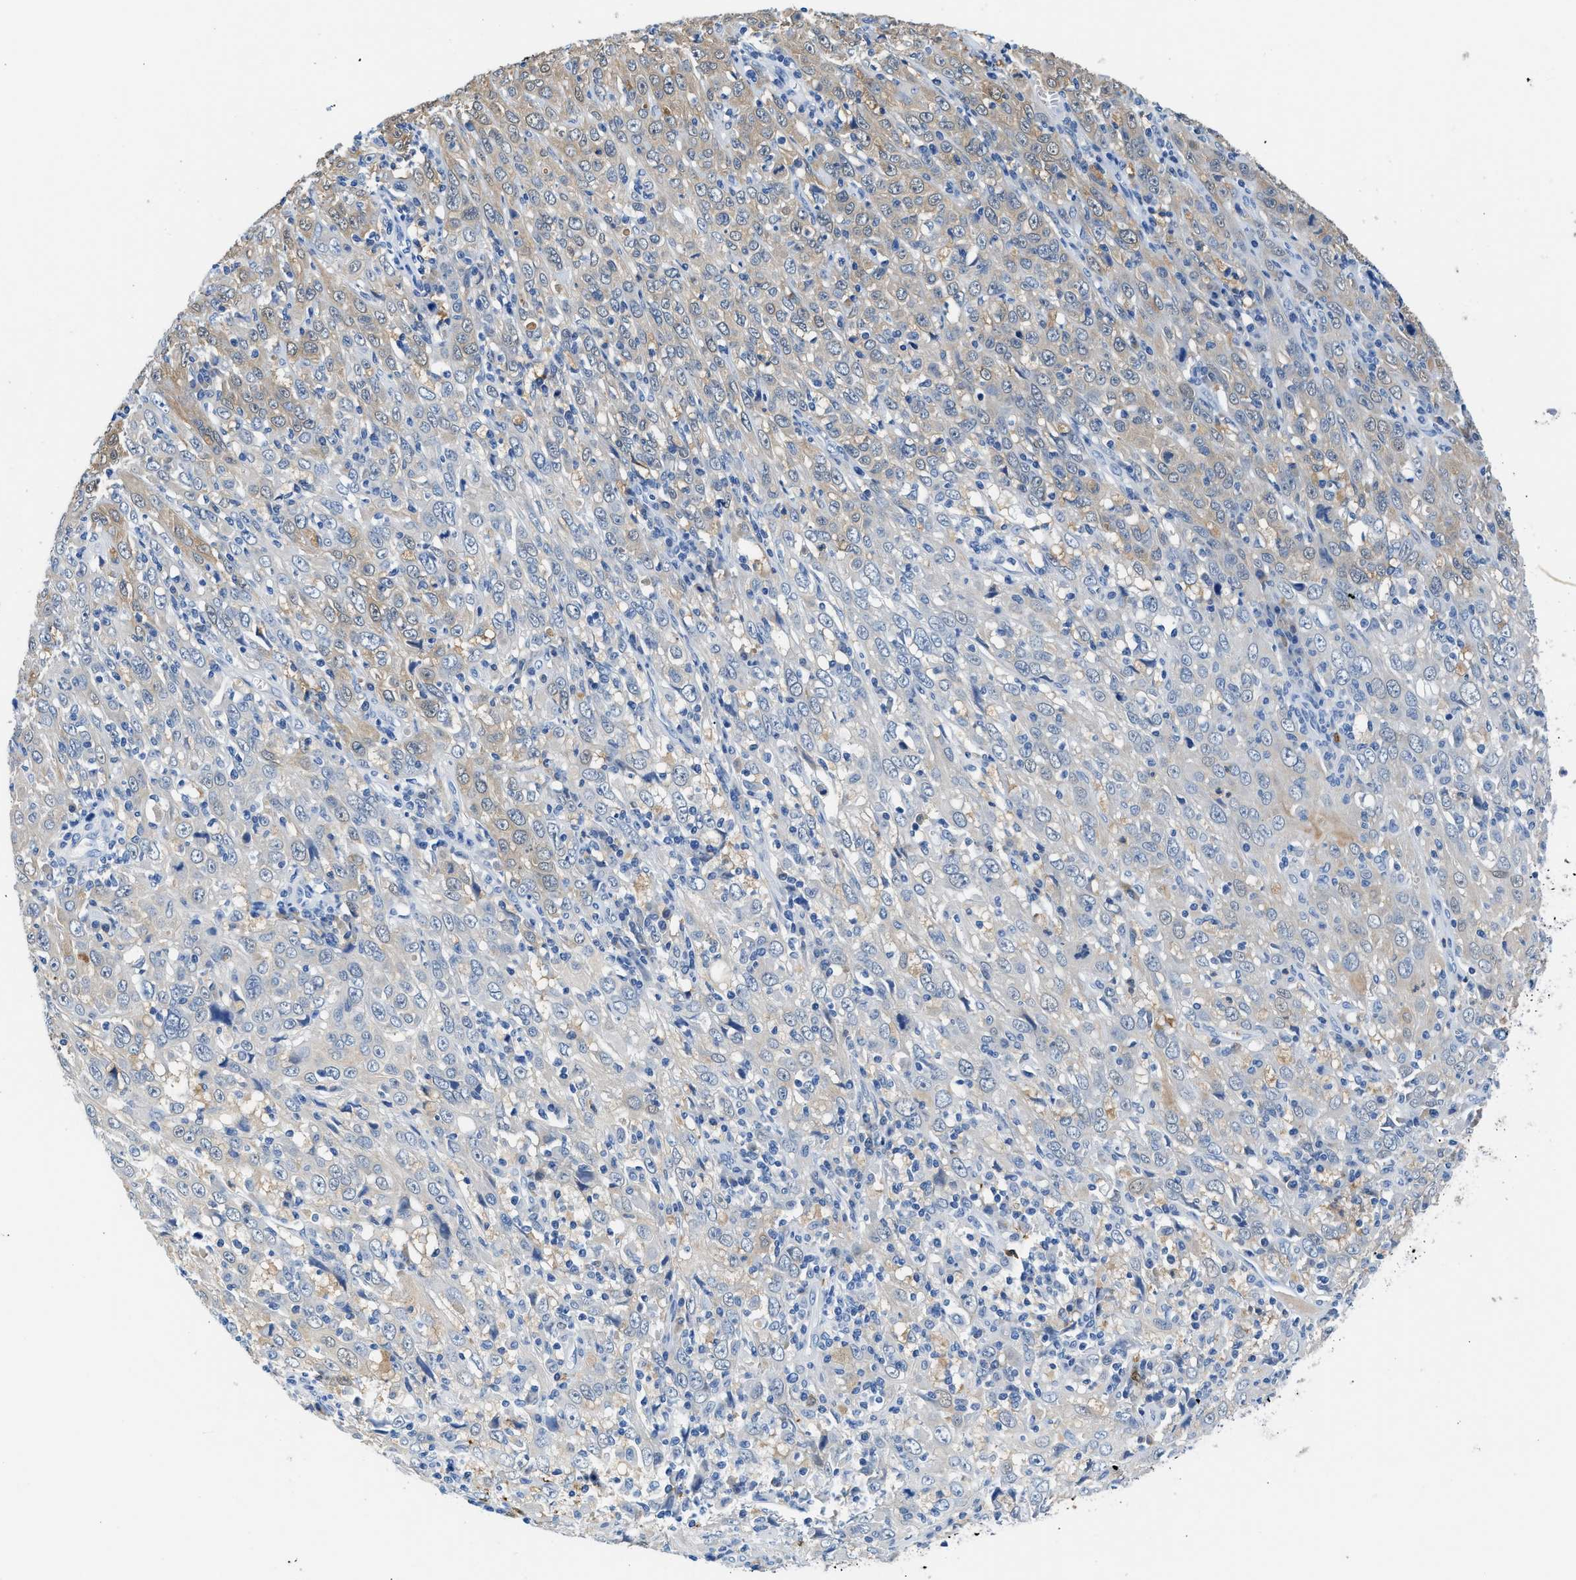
{"staining": {"intensity": "weak", "quantity": "<25%", "location": "cytoplasmic/membranous"}, "tissue": "cervical cancer", "cell_type": "Tumor cells", "image_type": "cancer", "snomed": [{"axis": "morphology", "description": "Squamous cell carcinoma, NOS"}, {"axis": "topography", "description": "Cervix"}], "caption": "Immunohistochemical staining of cervical cancer reveals no significant expression in tumor cells.", "gene": "FADS6", "patient": {"sex": "female", "age": 46}}